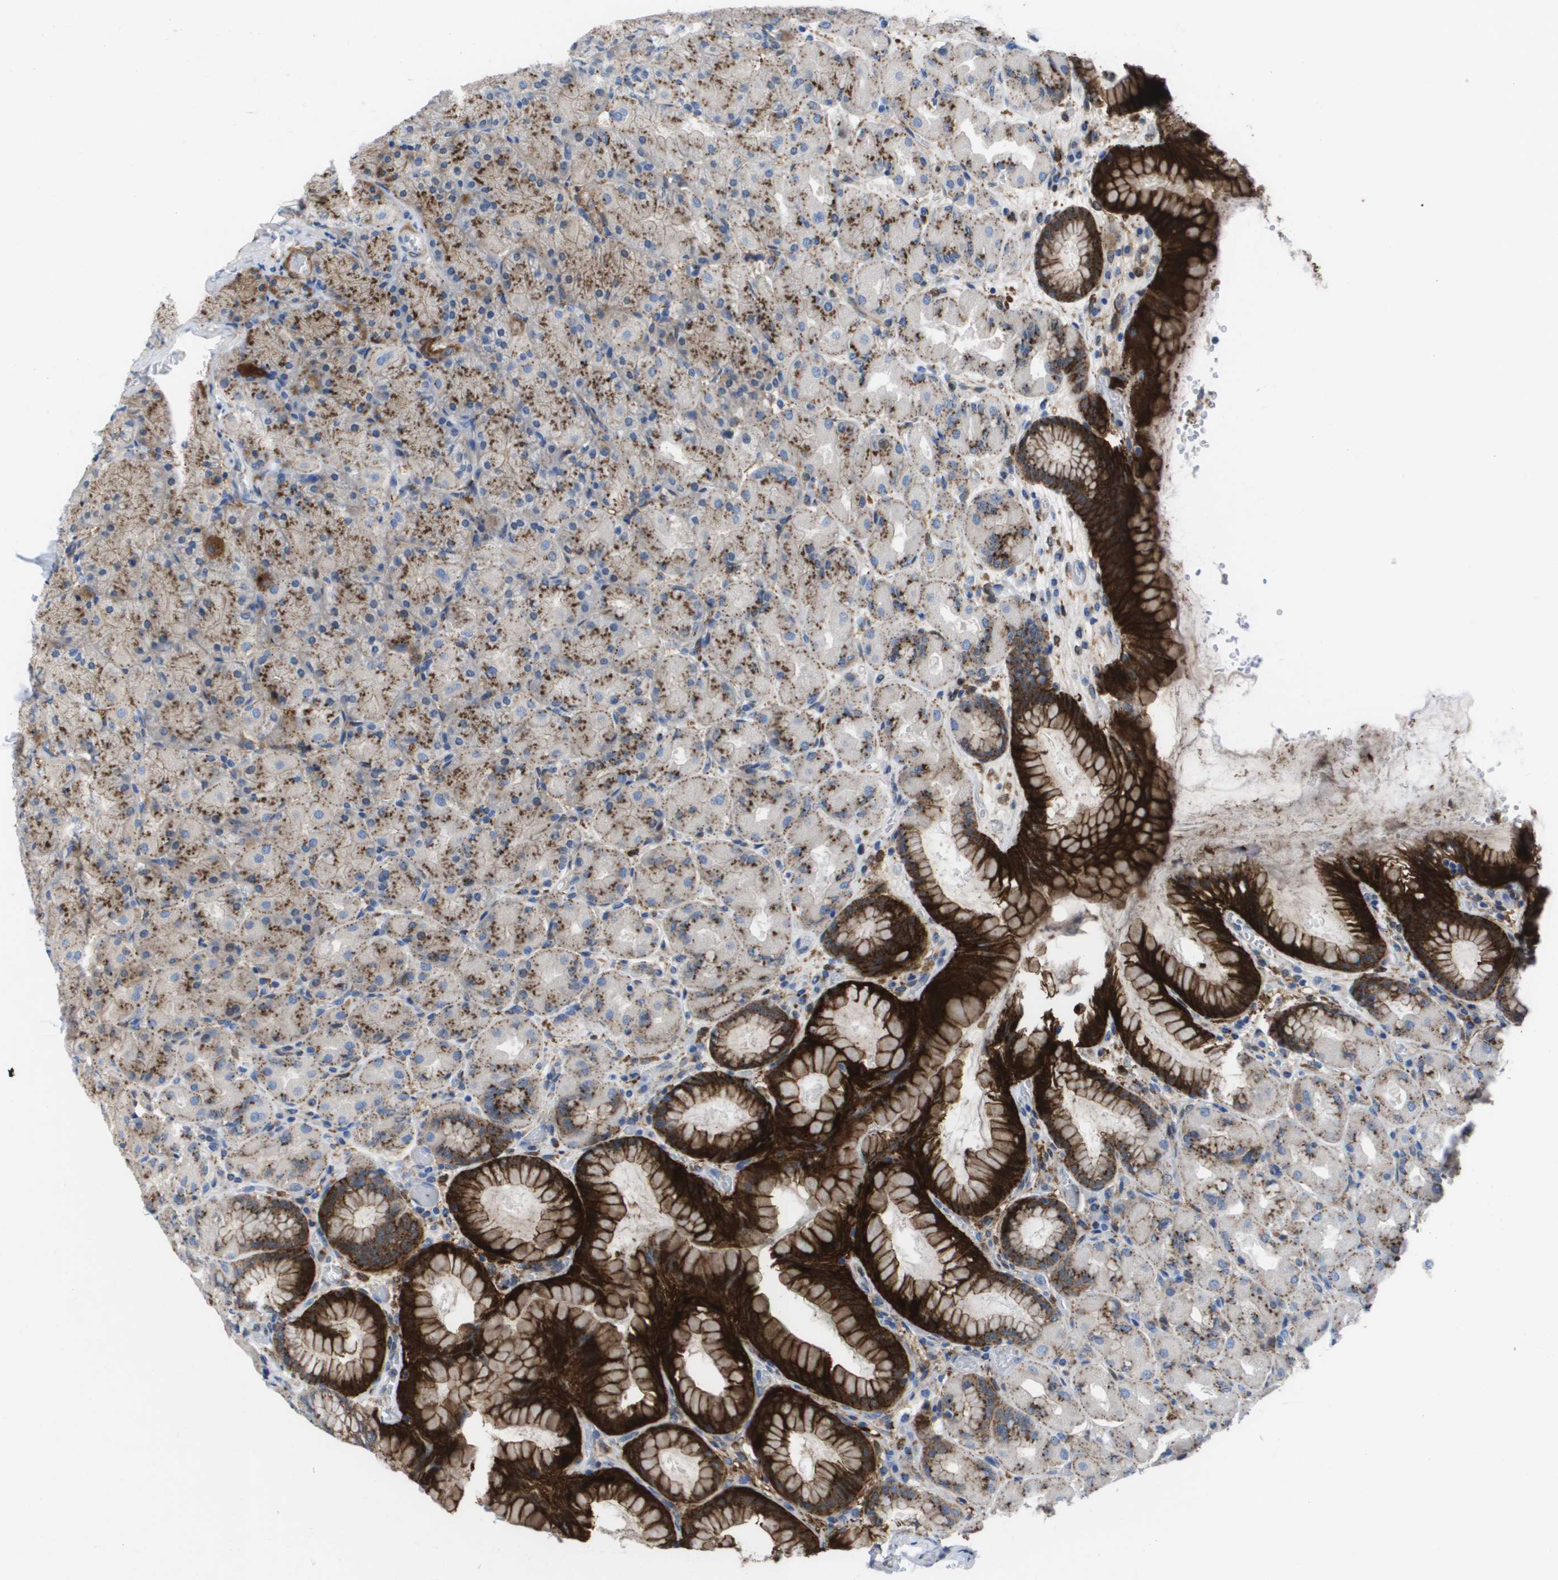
{"staining": {"intensity": "strong", "quantity": ">75%", "location": "cytoplasmic/membranous"}, "tissue": "stomach", "cell_type": "Glandular cells", "image_type": "normal", "snomed": [{"axis": "morphology", "description": "Normal tissue, NOS"}, {"axis": "topography", "description": "Stomach, upper"}], "caption": "Human stomach stained for a protein (brown) shows strong cytoplasmic/membranous positive staining in approximately >75% of glandular cells.", "gene": "SLC37A2", "patient": {"sex": "female", "age": 56}}